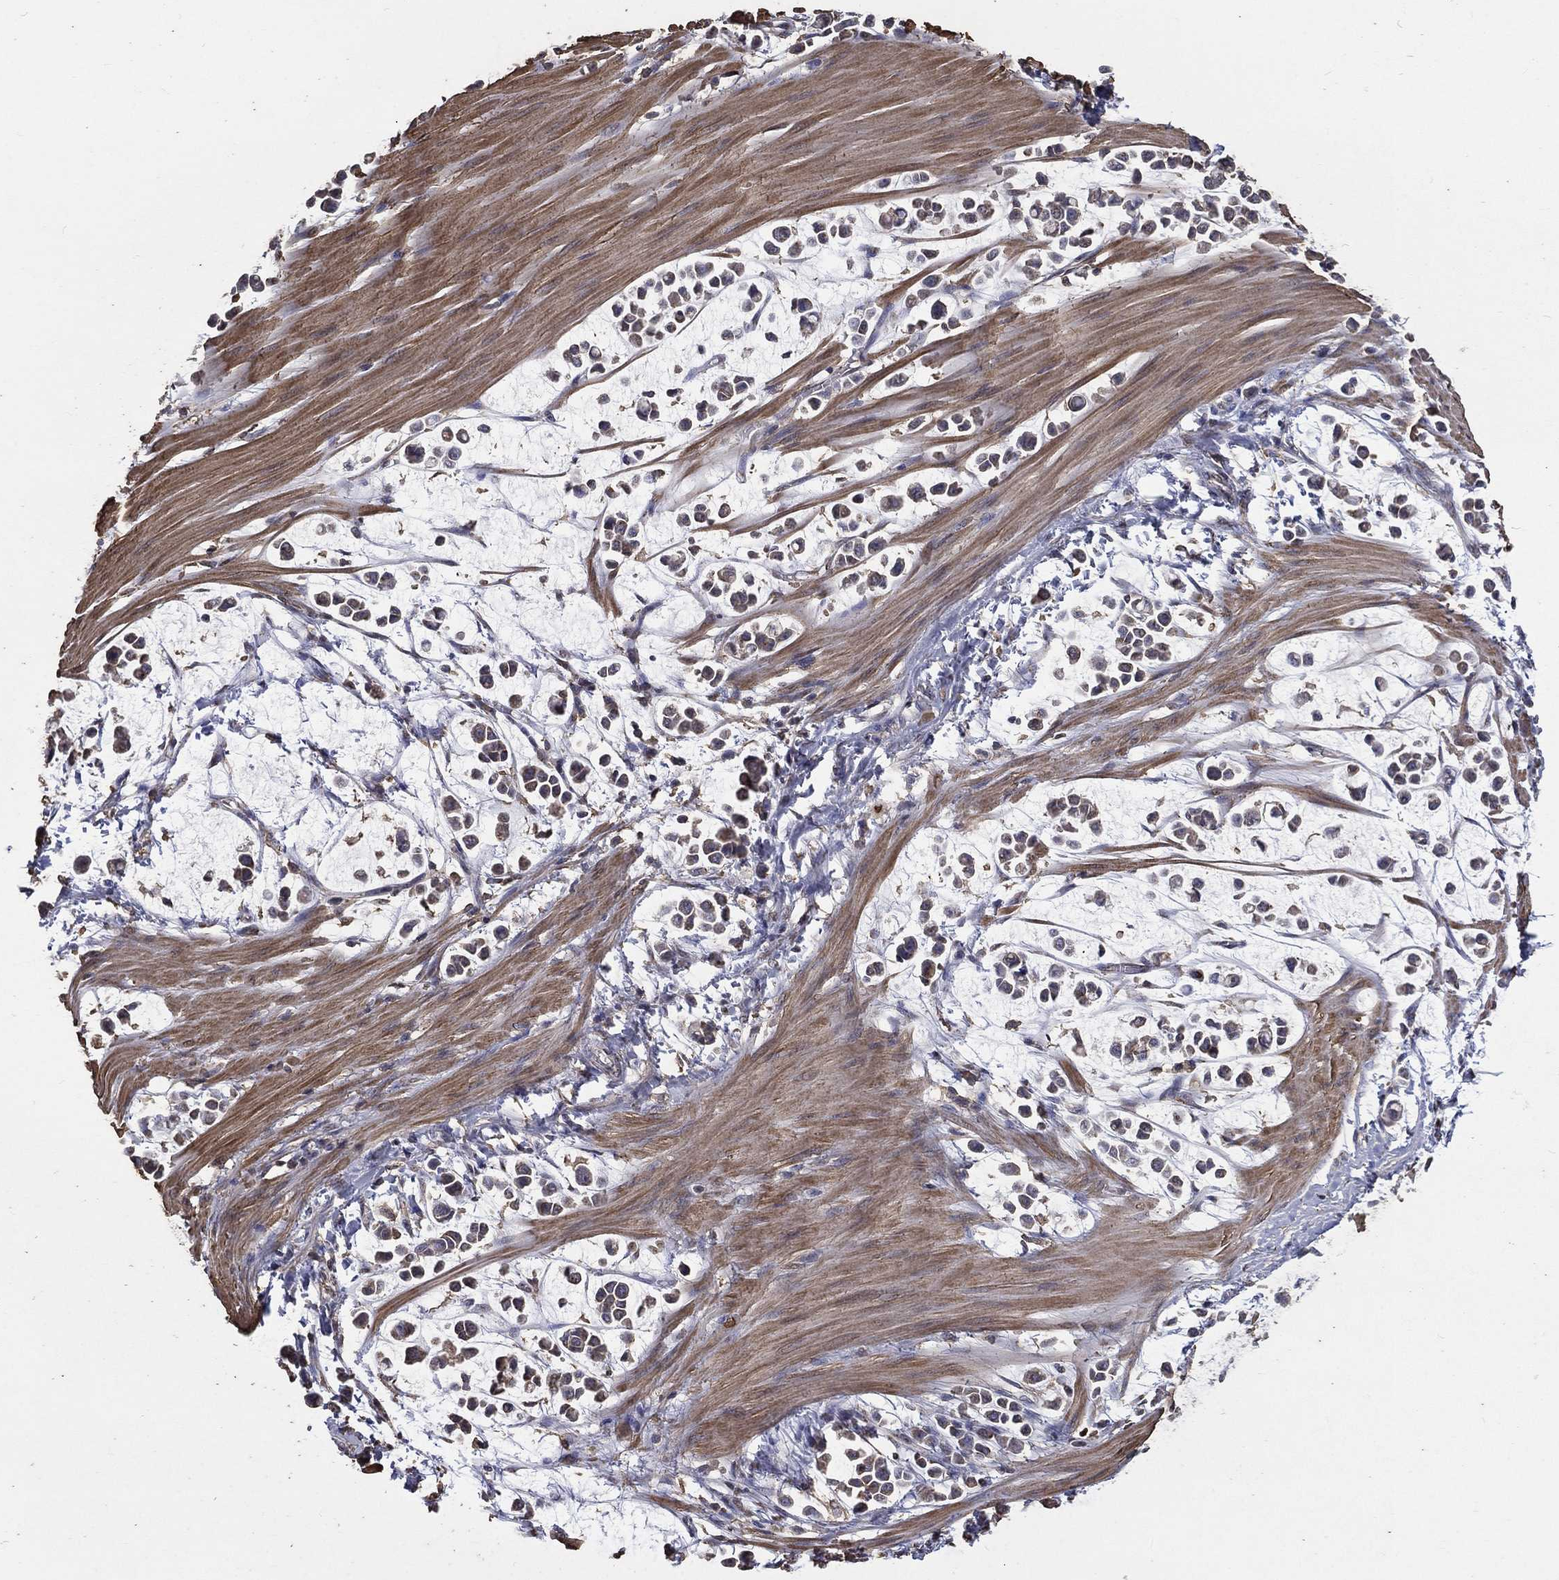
{"staining": {"intensity": "negative", "quantity": "none", "location": "none"}, "tissue": "stomach cancer", "cell_type": "Tumor cells", "image_type": "cancer", "snomed": [{"axis": "morphology", "description": "Adenocarcinoma, NOS"}, {"axis": "topography", "description": "Stomach"}], "caption": "IHC histopathology image of stomach adenocarcinoma stained for a protein (brown), which demonstrates no expression in tumor cells.", "gene": "GPR183", "patient": {"sex": "male", "age": 82}}